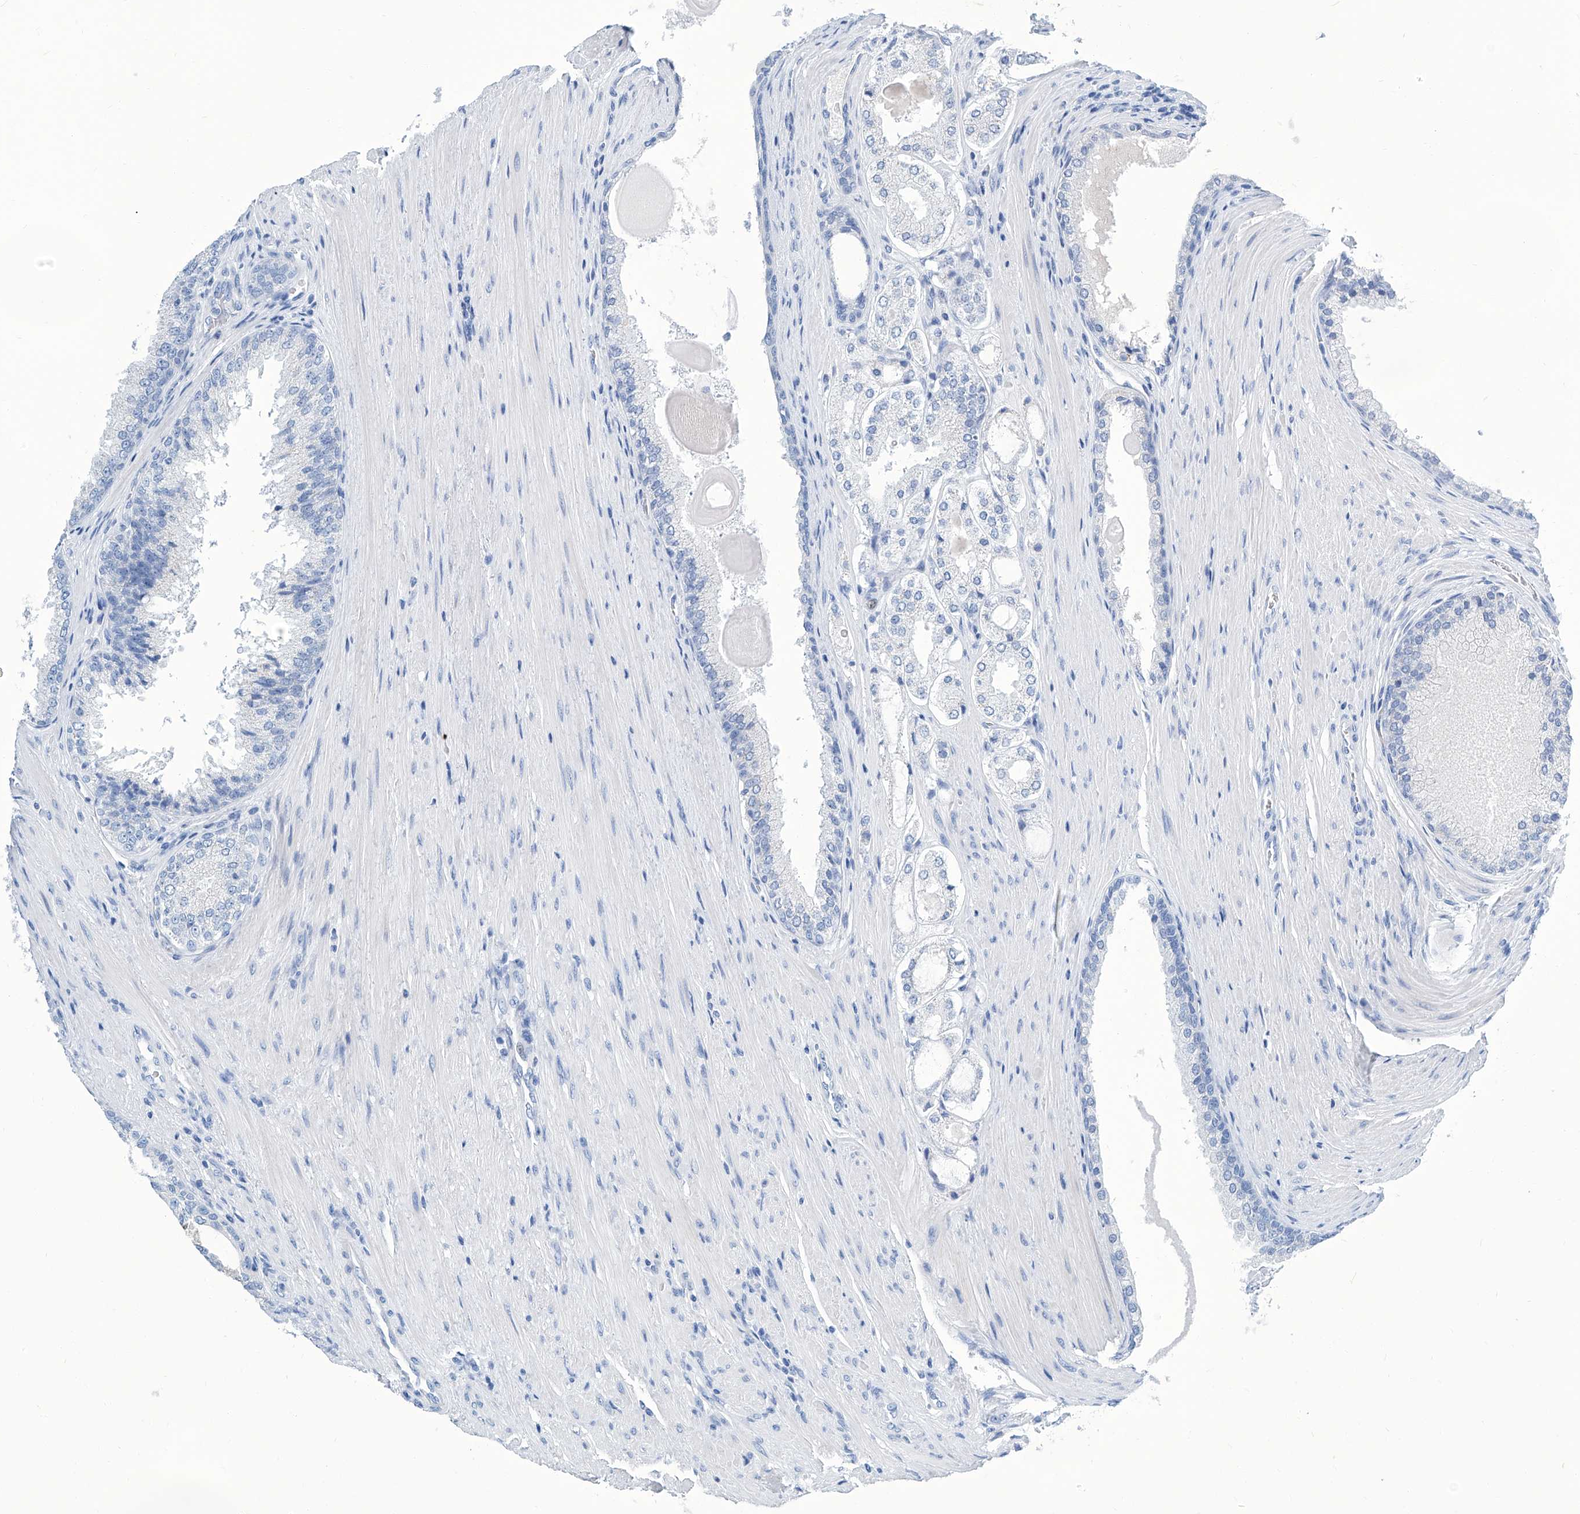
{"staining": {"intensity": "negative", "quantity": "none", "location": "none"}, "tissue": "prostate cancer", "cell_type": "Tumor cells", "image_type": "cancer", "snomed": [{"axis": "morphology", "description": "Adenocarcinoma, High grade"}, {"axis": "topography", "description": "Prostate"}], "caption": "DAB immunohistochemical staining of human prostate high-grade adenocarcinoma reveals no significant staining in tumor cells.", "gene": "ZNF519", "patient": {"sex": "male", "age": 60}}